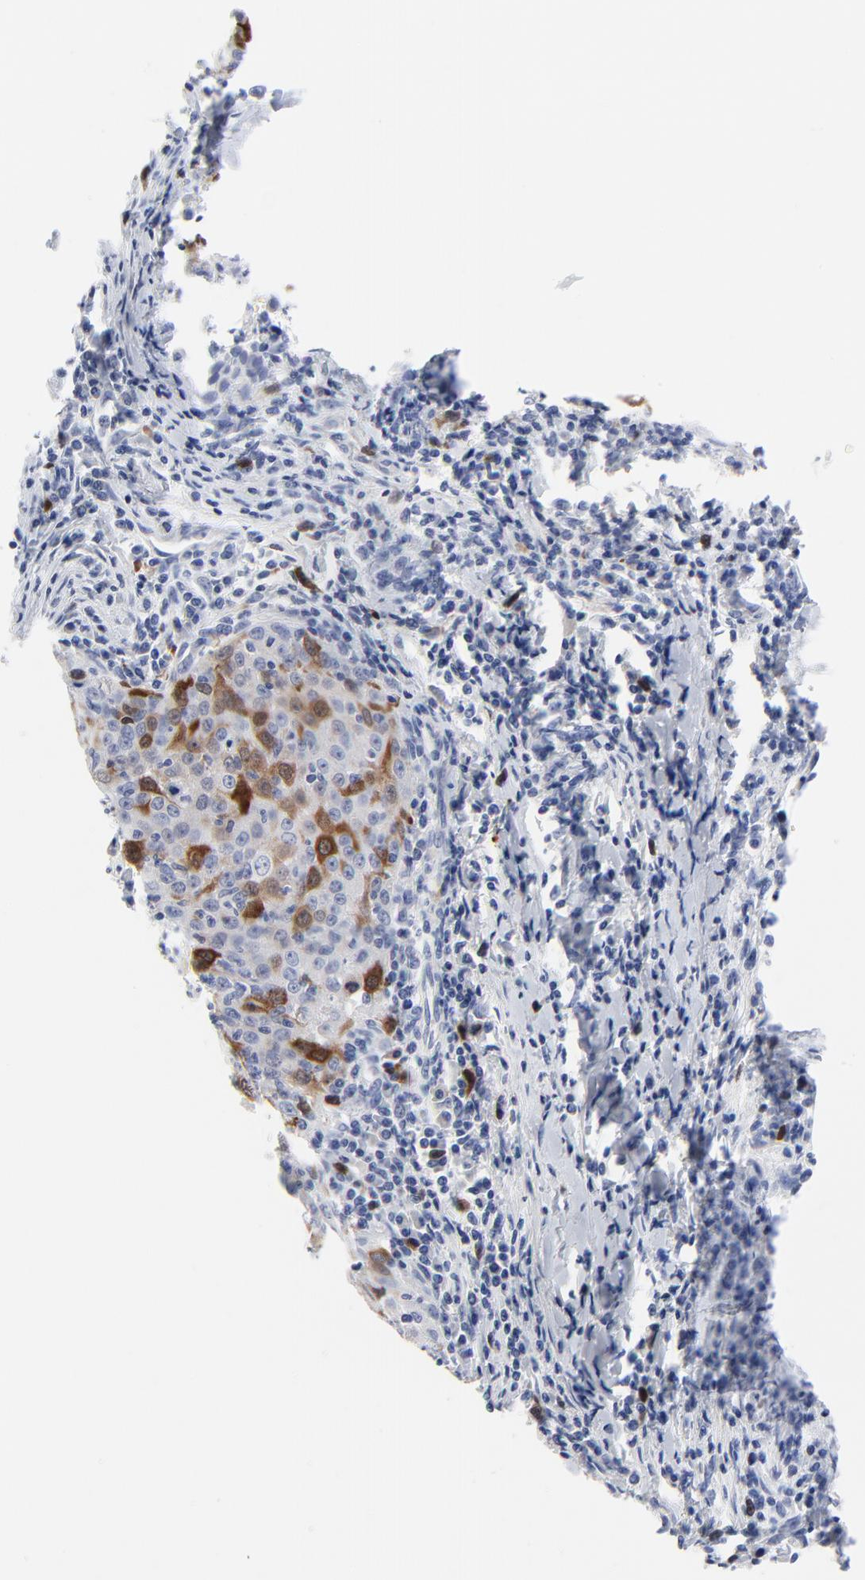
{"staining": {"intensity": "moderate", "quantity": "<25%", "location": "cytoplasmic/membranous,nuclear"}, "tissue": "cervical cancer", "cell_type": "Tumor cells", "image_type": "cancer", "snomed": [{"axis": "morphology", "description": "Squamous cell carcinoma, NOS"}, {"axis": "topography", "description": "Cervix"}], "caption": "Immunohistochemical staining of cervical cancer (squamous cell carcinoma) displays low levels of moderate cytoplasmic/membranous and nuclear positivity in about <25% of tumor cells. The staining was performed using DAB to visualize the protein expression in brown, while the nuclei were stained in blue with hematoxylin (Magnification: 20x).", "gene": "CDK1", "patient": {"sex": "female", "age": 27}}